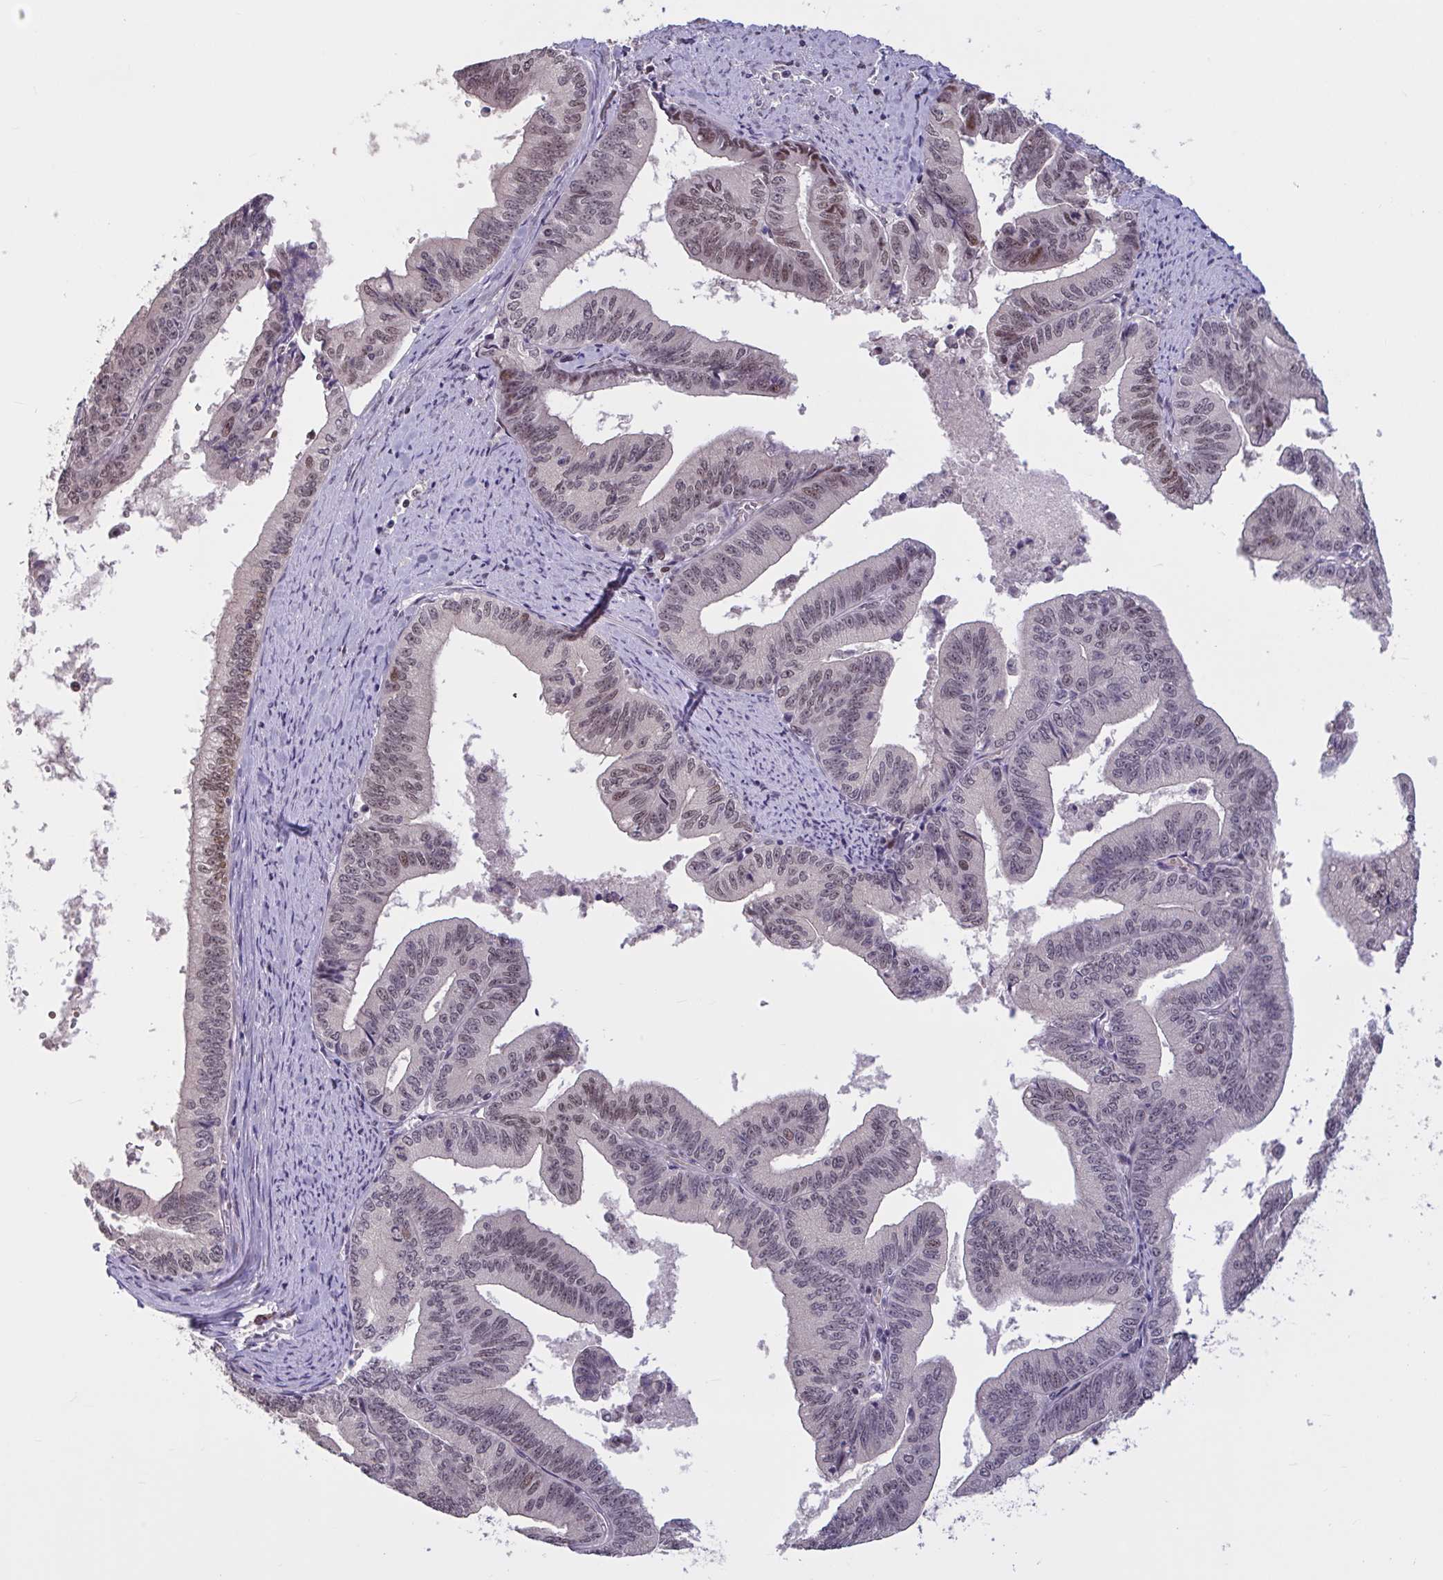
{"staining": {"intensity": "moderate", "quantity": "25%-75%", "location": "nuclear"}, "tissue": "endometrial cancer", "cell_type": "Tumor cells", "image_type": "cancer", "snomed": [{"axis": "morphology", "description": "Adenocarcinoma, NOS"}, {"axis": "topography", "description": "Endometrium"}], "caption": "The immunohistochemical stain highlights moderate nuclear expression in tumor cells of endometrial adenocarcinoma tissue. The staining was performed using DAB (3,3'-diaminobenzidine) to visualize the protein expression in brown, while the nuclei were stained in blue with hematoxylin (Magnification: 20x).", "gene": "ZNF414", "patient": {"sex": "female", "age": 65}}